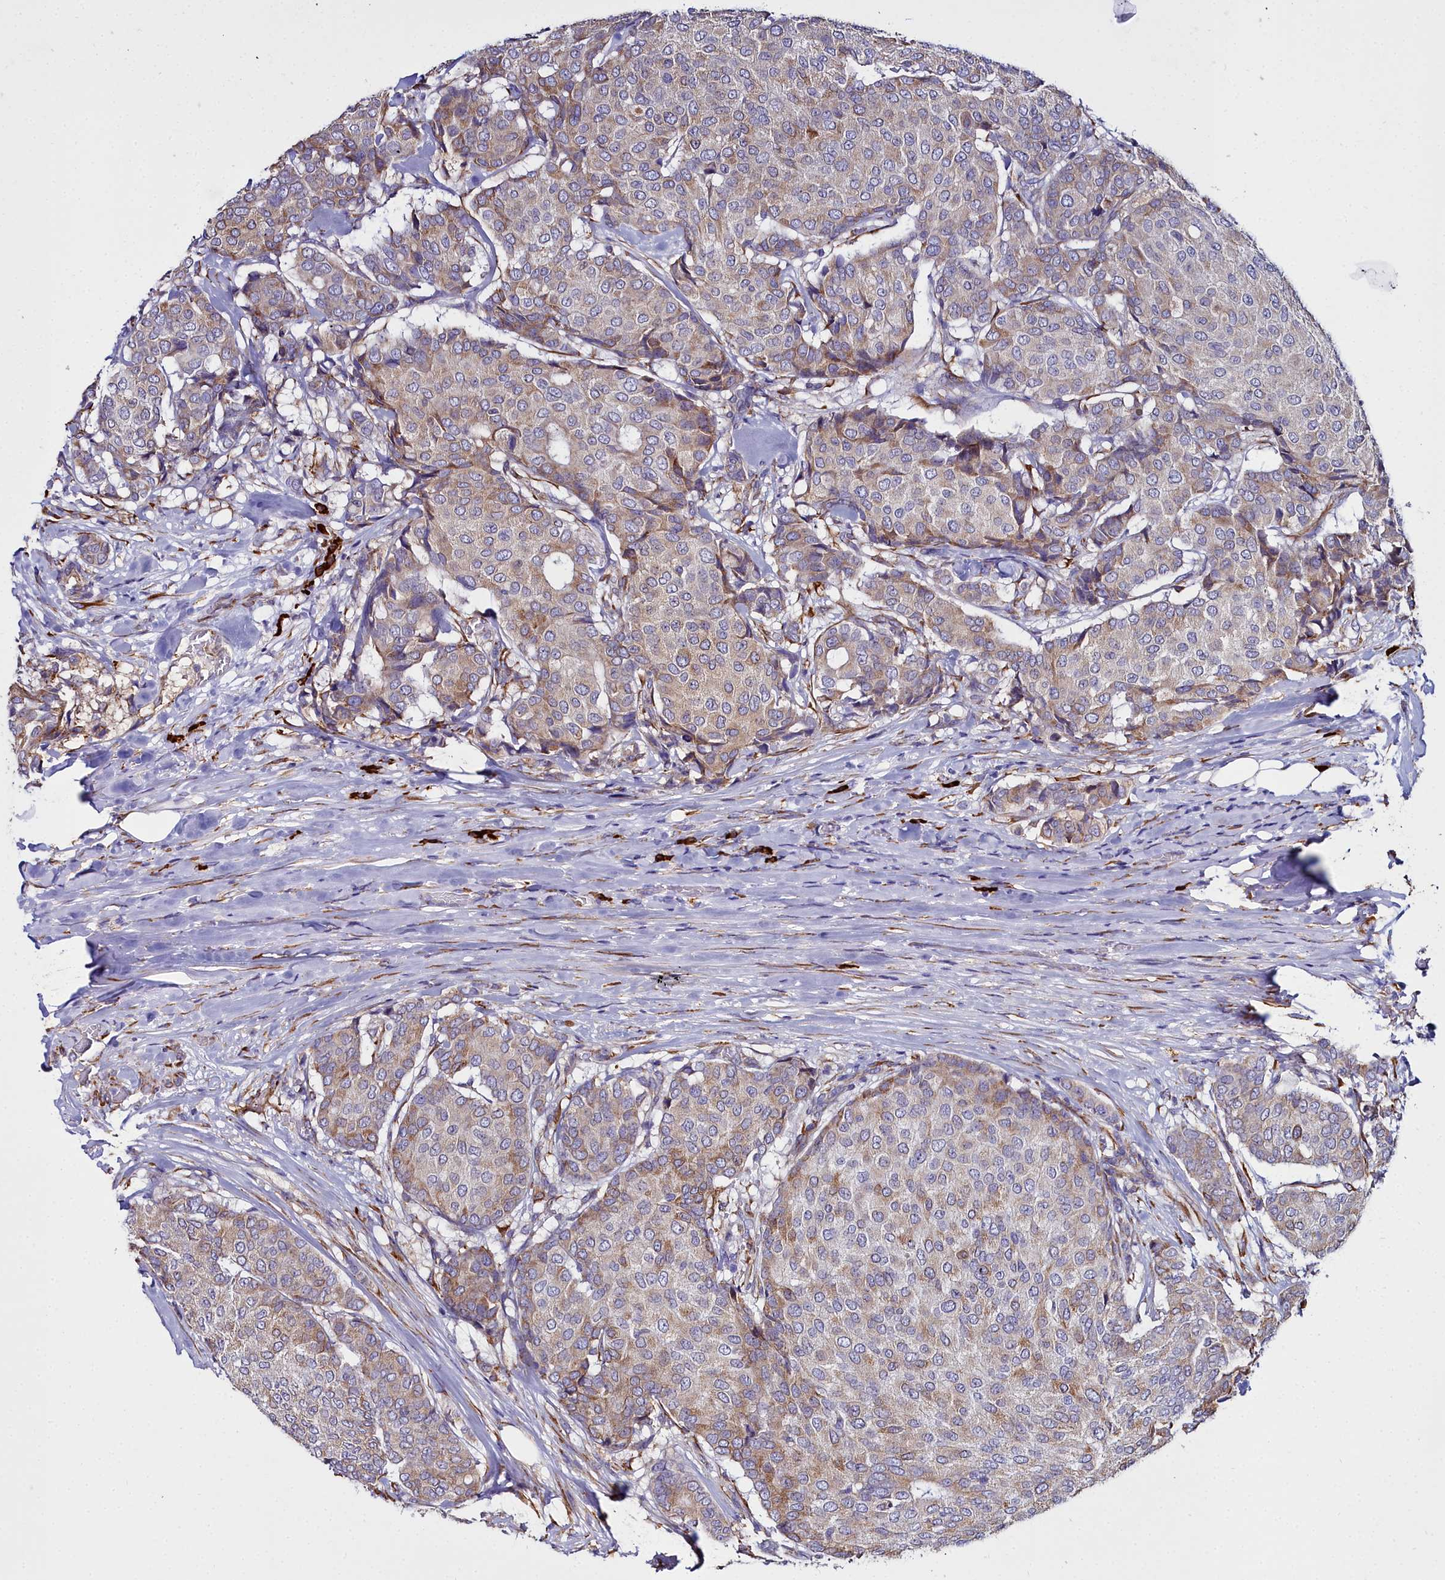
{"staining": {"intensity": "moderate", "quantity": "25%-75%", "location": "cytoplasmic/membranous"}, "tissue": "breast cancer", "cell_type": "Tumor cells", "image_type": "cancer", "snomed": [{"axis": "morphology", "description": "Duct carcinoma"}, {"axis": "topography", "description": "Breast"}], "caption": "A micrograph of human infiltrating ductal carcinoma (breast) stained for a protein shows moderate cytoplasmic/membranous brown staining in tumor cells. (Stains: DAB (3,3'-diaminobenzidine) in brown, nuclei in blue, Microscopy: brightfield microscopy at high magnification).", "gene": "TXNDC5", "patient": {"sex": "female", "age": 75}}